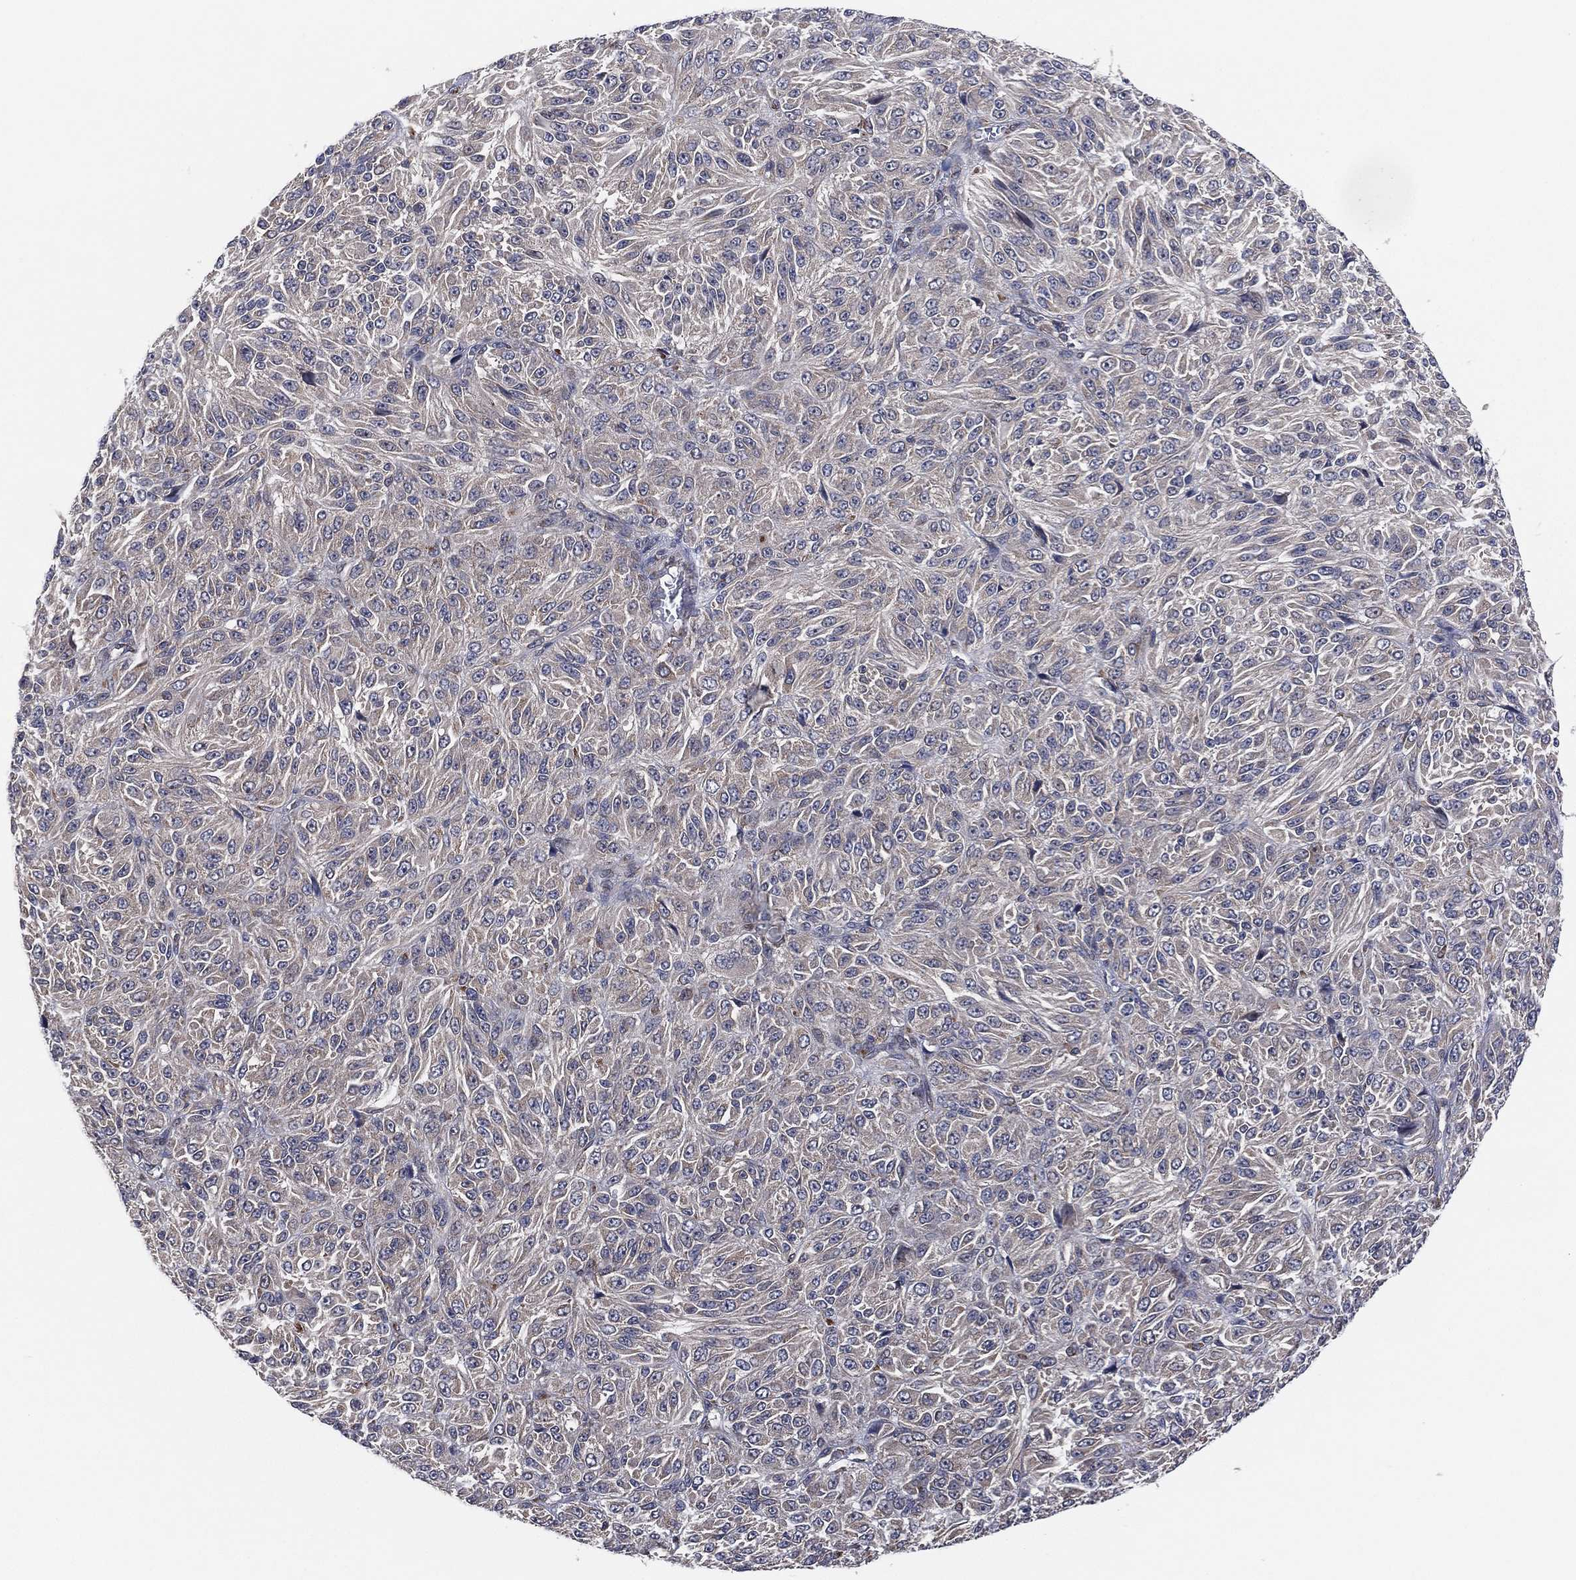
{"staining": {"intensity": "negative", "quantity": "none", "location": "none"}, "tissue": "melanoma", "cell_type": "Tumor cells", "image_type": "cancer", "snomed": [{"axis": "morphology", "description": "Malignant melanoma, Metastatic site"}, {"axis": "topography", "description": "Brain"}], "caption": "Melanoma stained for a protein using IHC exhibits no expression tumor cells.", "gene": "FAM104A", "patient": {"sex": "female", "age": 56}}